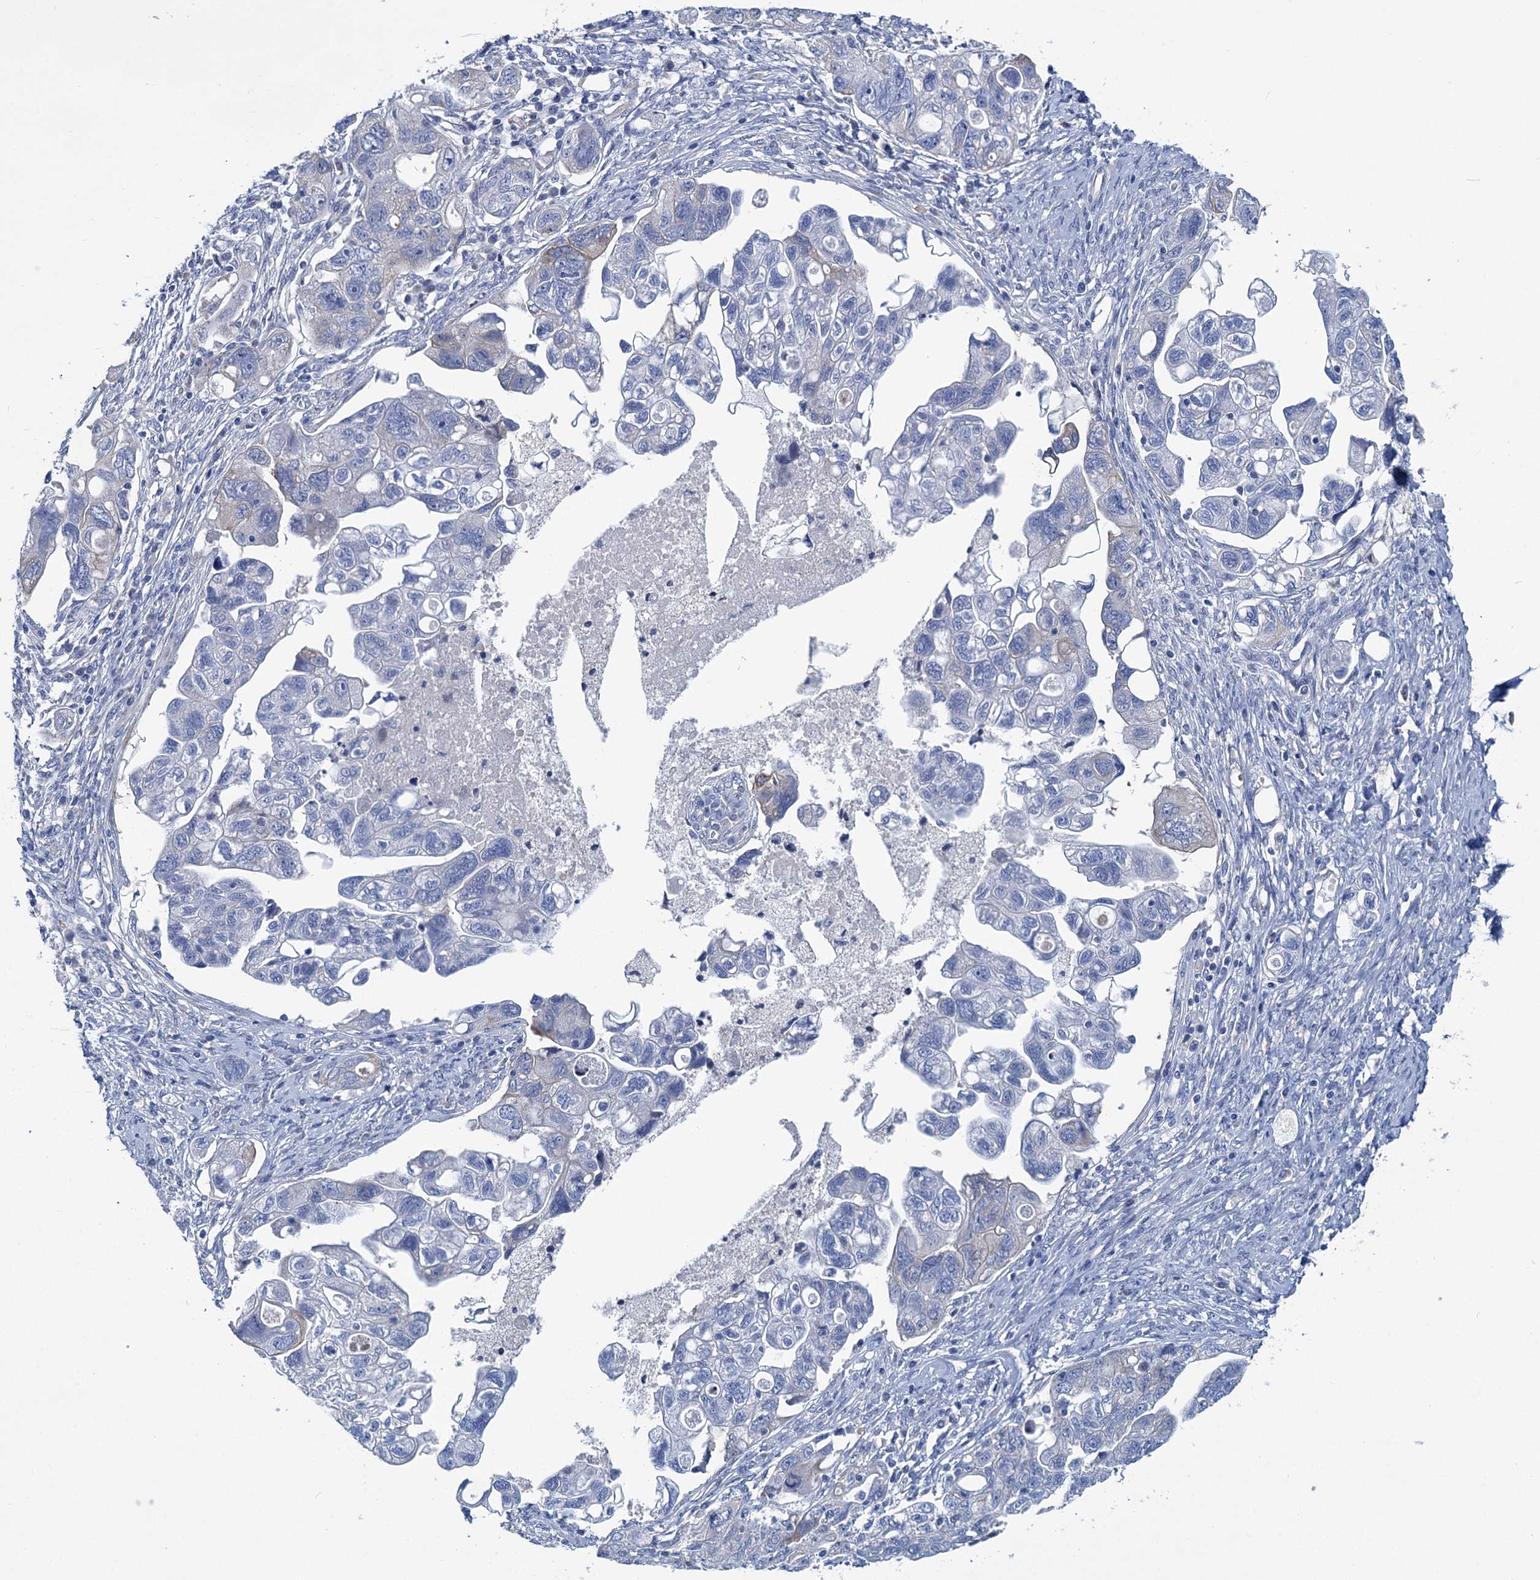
{"staining": {"intensity": "negative", "quantity": "none", "location": "none"}, "tissue": "ovarian cancer", "cell_type": "Tumor cells", "image_type": "cancer", "snomed": [{"axis": "morphology", "description": "Carcinoma, NOS"}, {"axis": "morphology", "description": "Cystadenocarcinoma, serous, NOS"}, {"axis": "topography", "description": "Ovary"}], "caption": "Human ovarian cancer (serous cystadenocarcinoma) stained for a protein using immunohistochemistry demonstrates no staining in tumor cells.", "gene": "CHDH", "patient": {"sex": "female", "age": 69}}